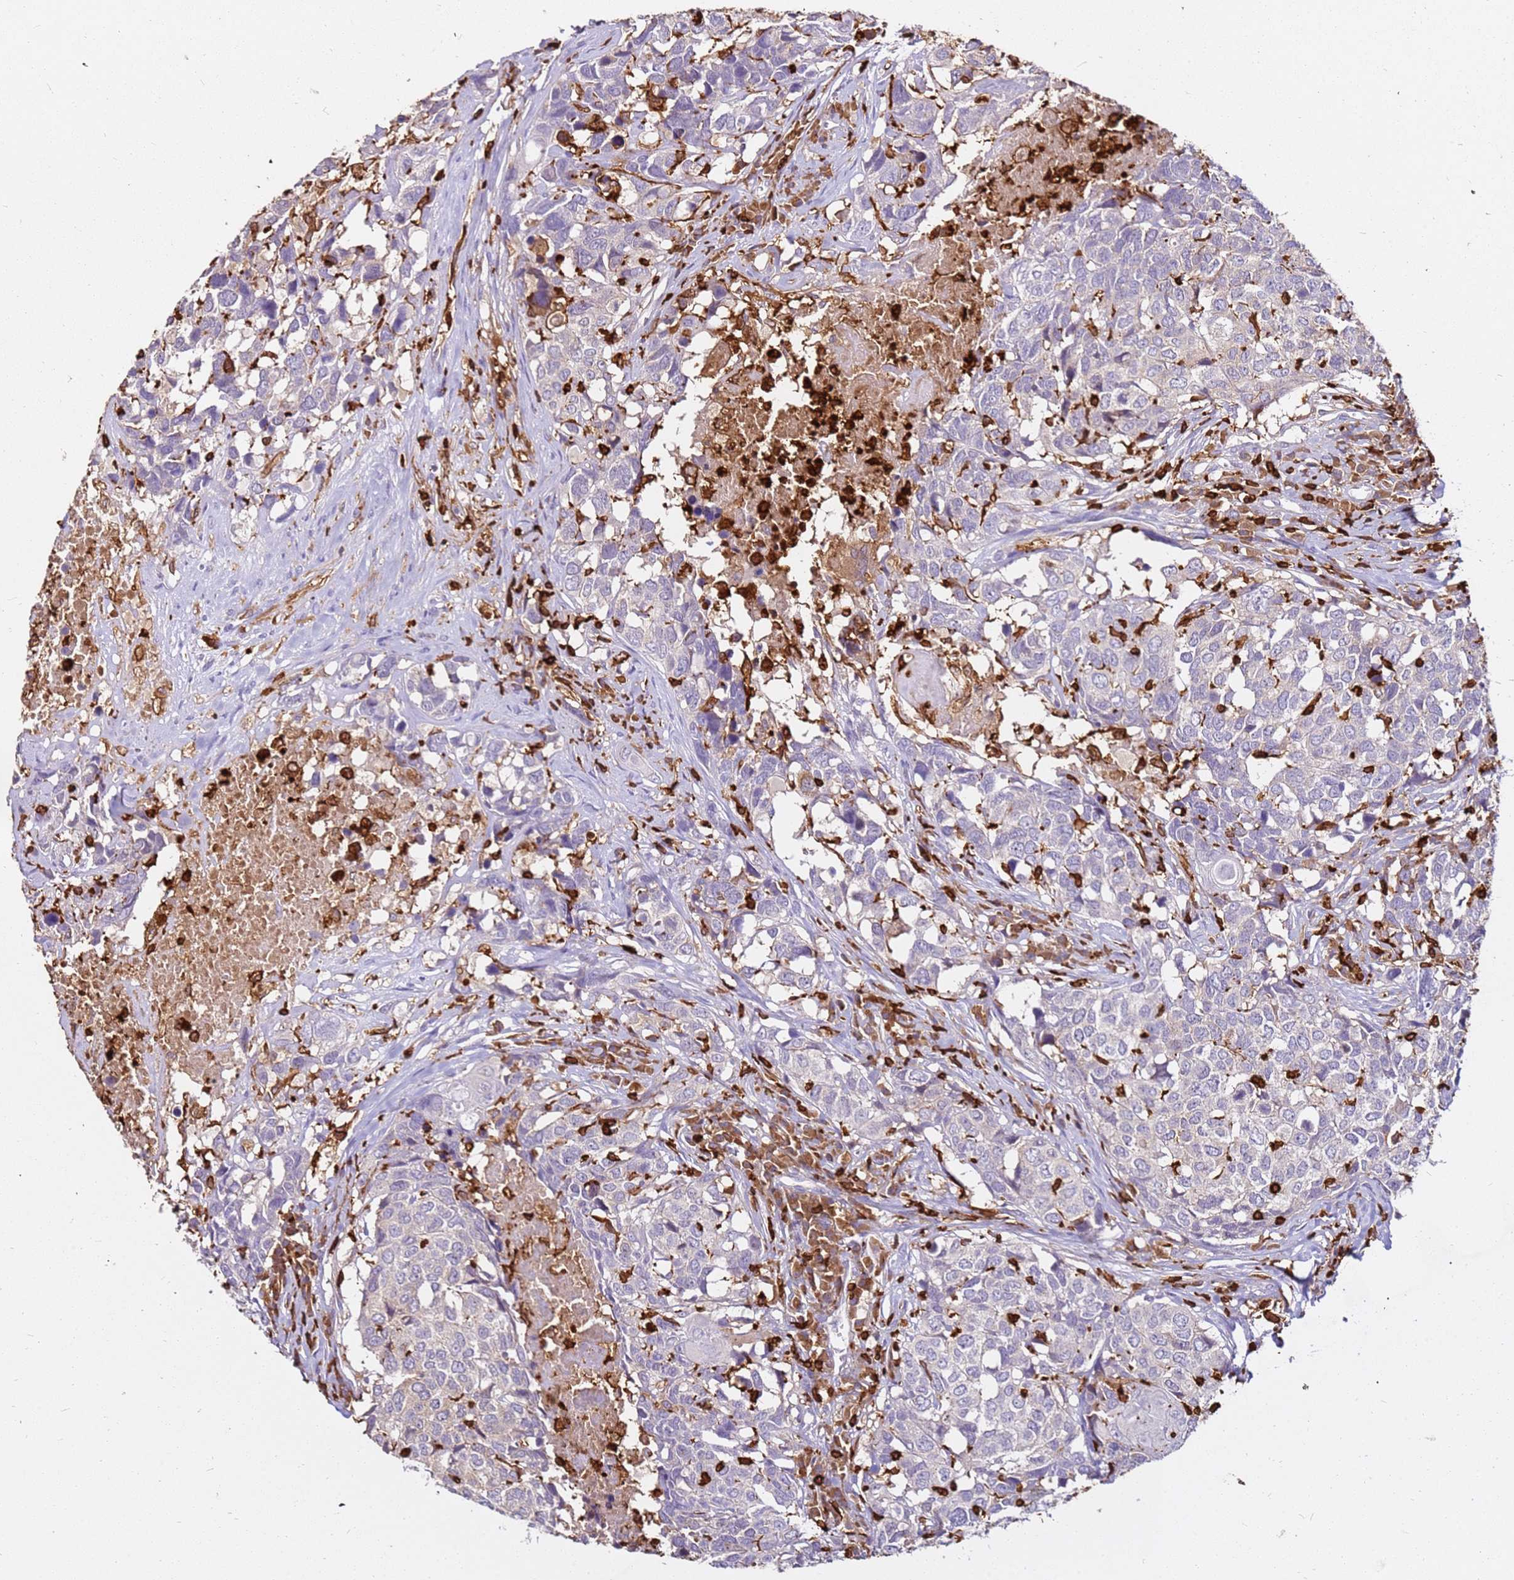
{"staining": {"intensity": "negative", "quantity": "none", "location": "none"}, "tissue": "head and neck cancer", "cell_type": "Tumor cells", "image_type": "cancer", "snomed": [{"axis": "morphology", "description": "Squamous cell carcinoma, NOS"}, {"axis": "topography", "description": "Head-Neck"}], "caption": "Squamous cell carcinoma (head and neck) stained for a protein using immunohistochemistry shows no staining tumor cells.", "gene": "CORO1A", "patient": {"sex": "male", "age": 66}}